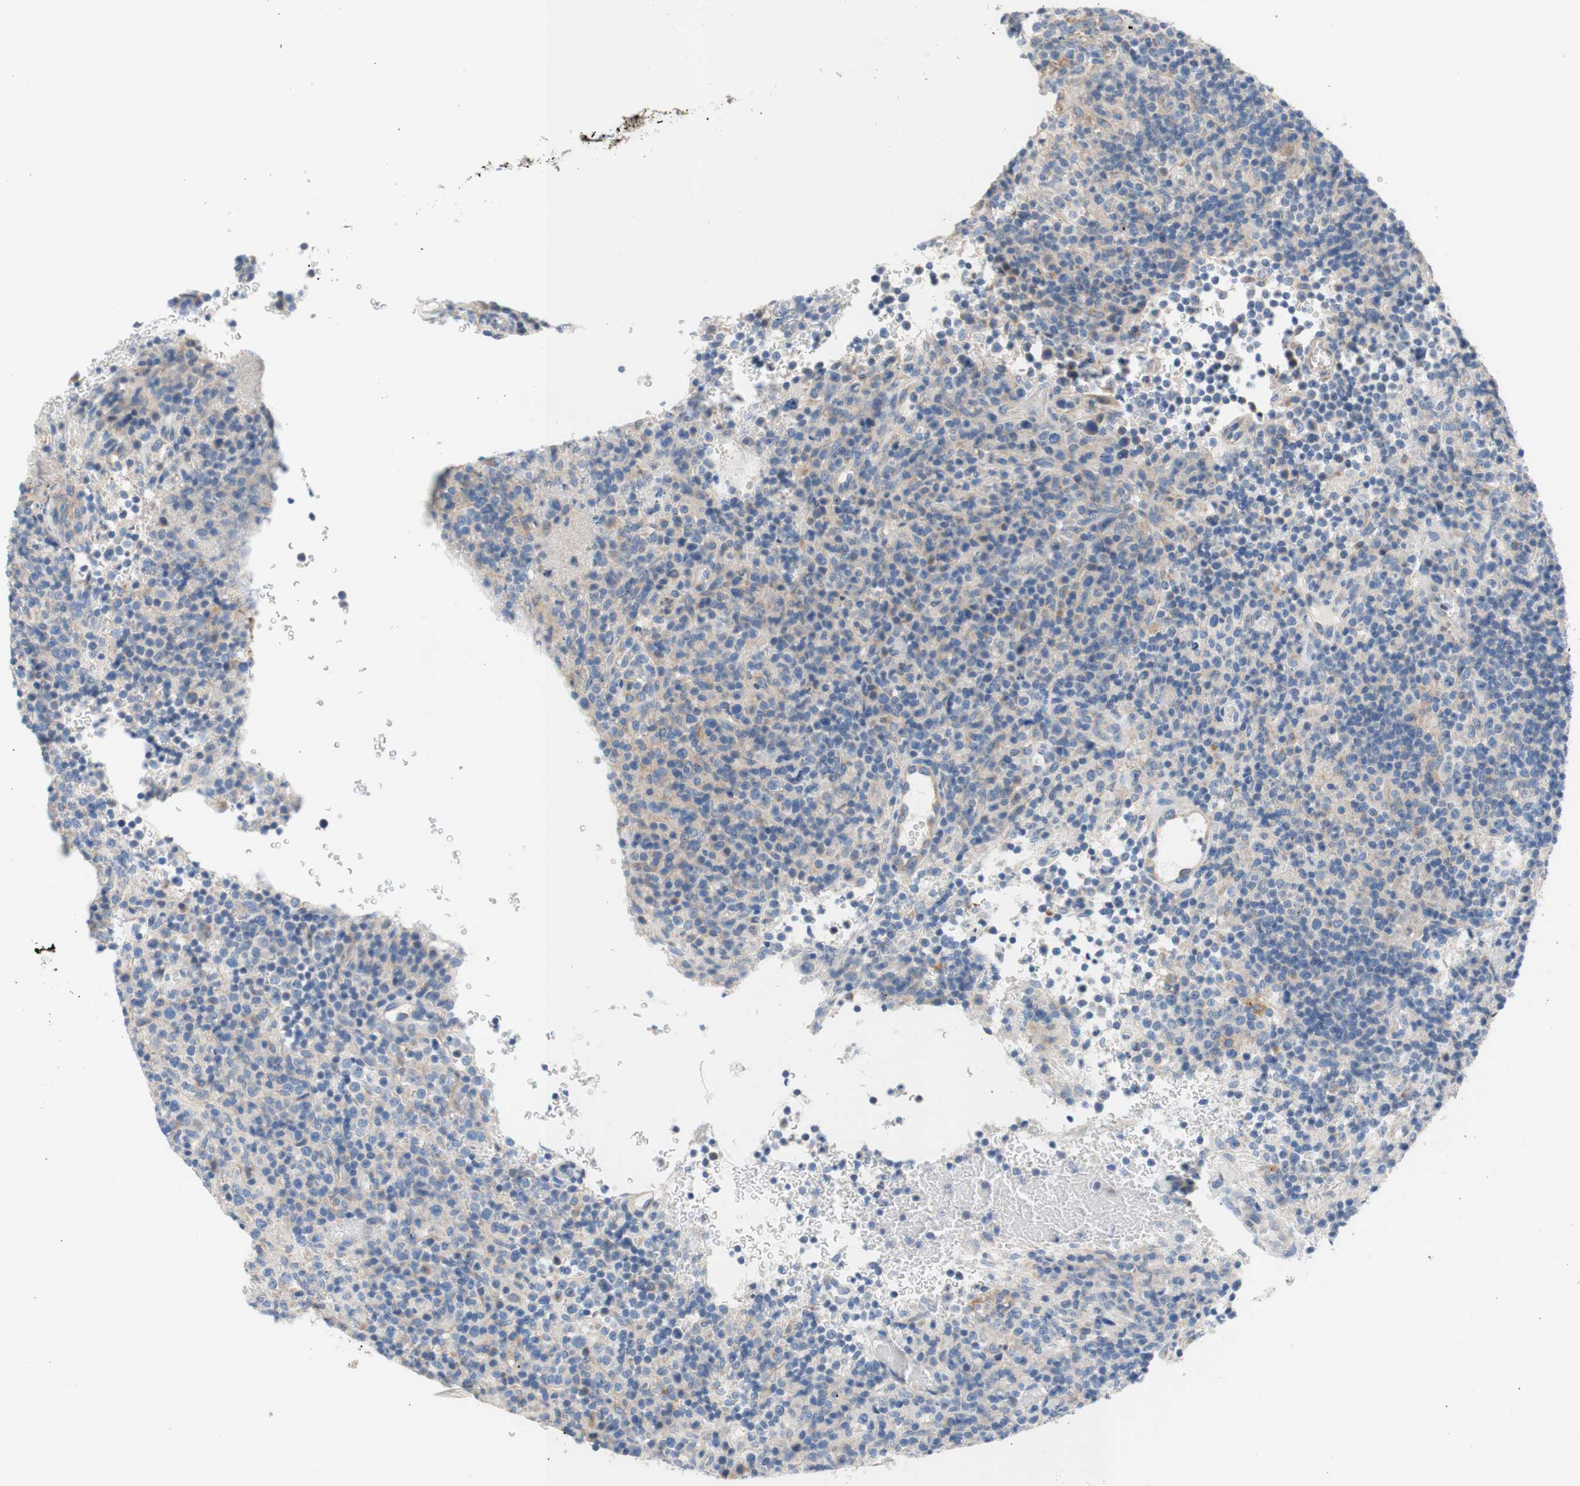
{"staining": {"intensity": "weak", "quantity": ">75%", "location": "cytoplasmic/membranous"}, "tissue": "lymphoma", "cell_type": "Tumor cells", "image_type": "cancer", "snomed": [{"axis": "morphology", "description": "Malignant lymphoma, non-Hodgkin's type, High grade"}, {"axis": "topography", "description": "Lymph node"}], "caption": "Immunohistochemical staining of lymphoma demonstrates low levels of weak cytoplasmic/membranous protein staining in approximately >75% of tumor cells.", "gene": "F3", "patient": {"sex": "female", "age": 76}}